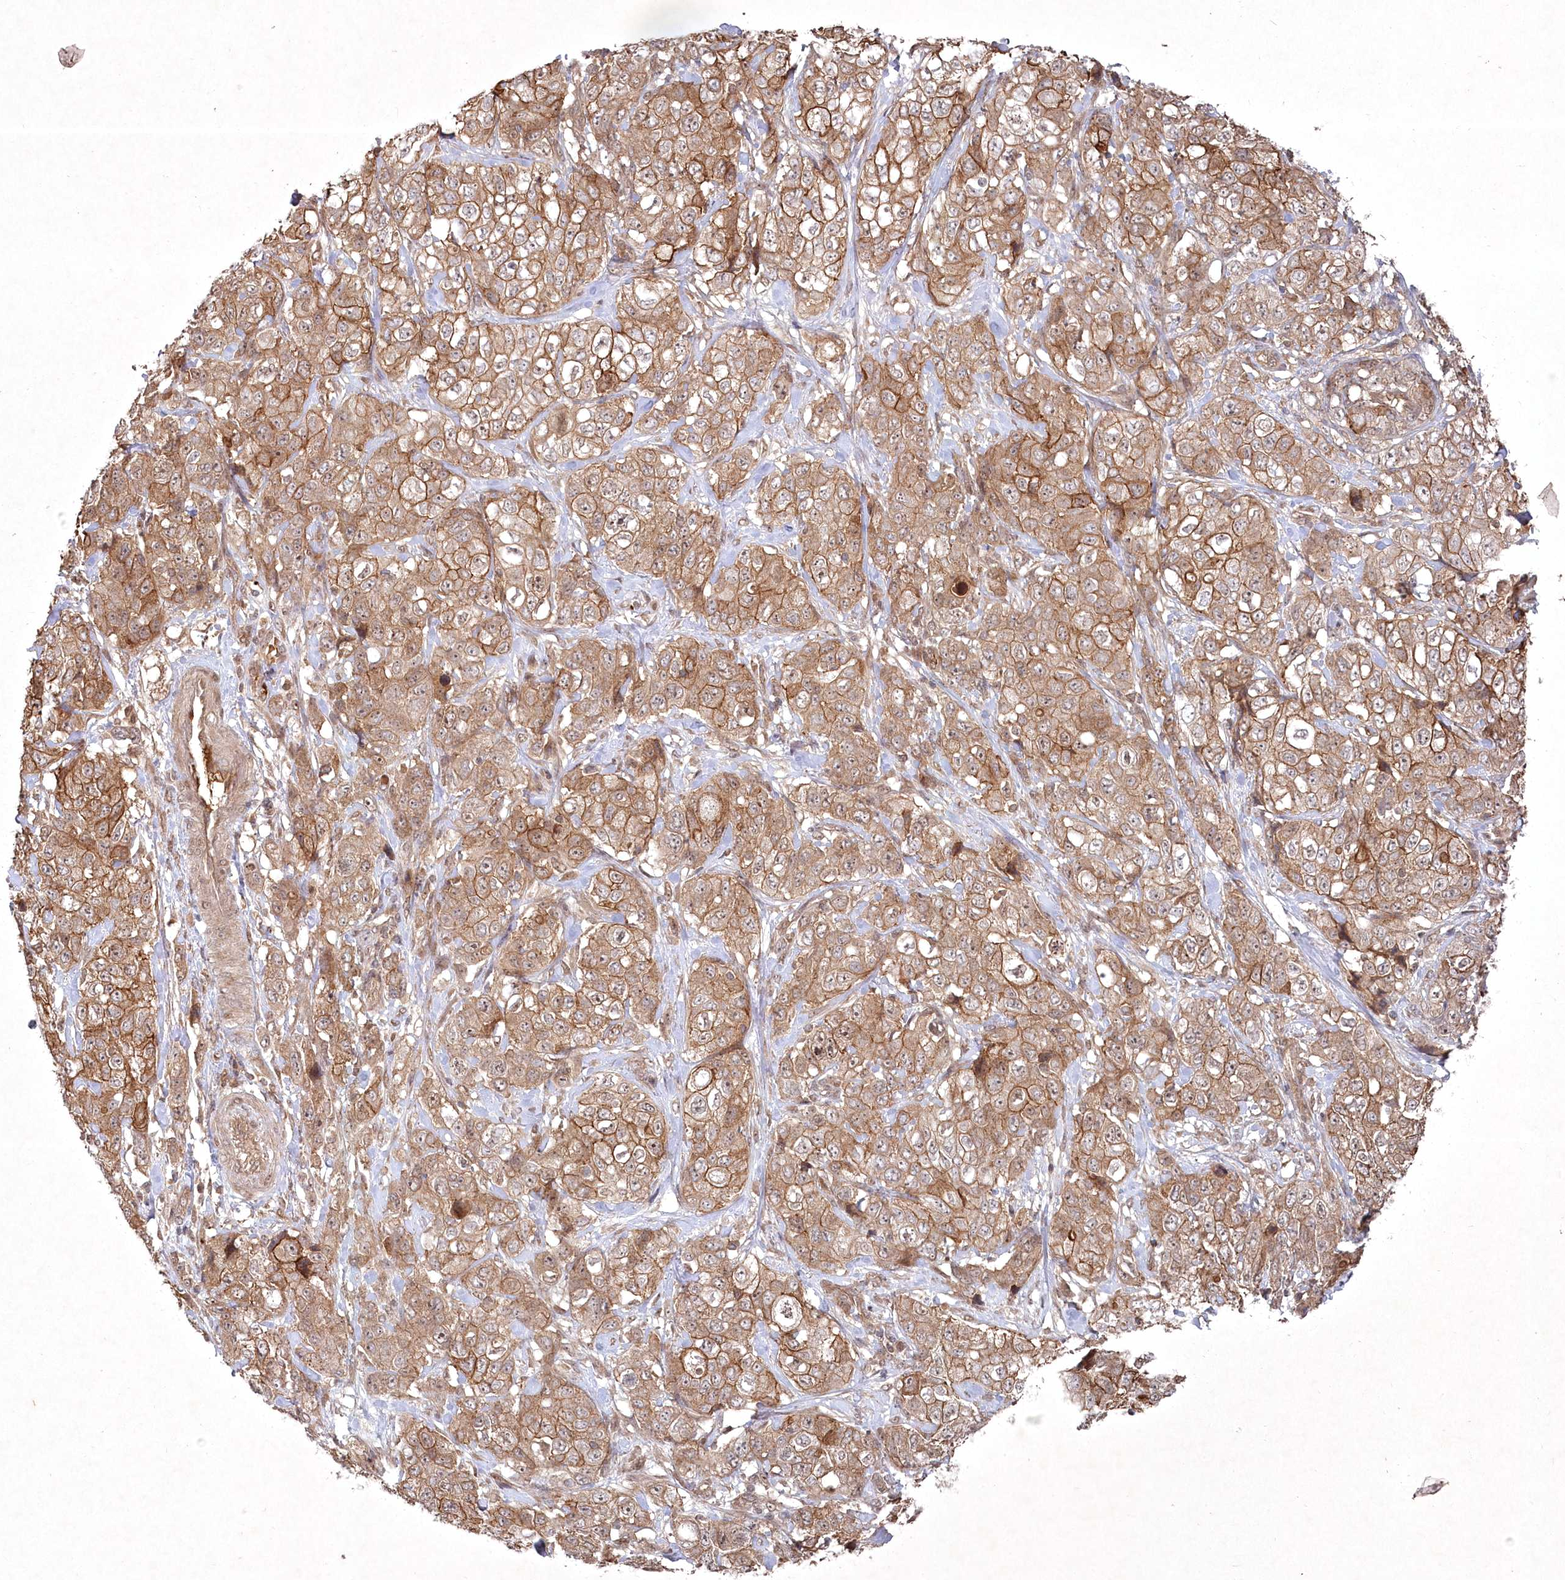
{"staining": {"intensity": "moderate", "quantity": ">75%", "location": "cytoplasmic/membranous"}, "tissue": "stomach cancer", "cell_type": "Tumor cells", "image_type": "cancer", "snomed": [{"axis": "morphology", "description": "Adenocarcinoma, NOS"}, {"axis": "topography", "description": "Stomach"}], "caption": "Immunohistochemical staining of stomach cancer (adenocarcinoma) demonstrates medium levels of moderate cytoplasmic/membranous staining in about >75% of tumor cells.", "gene": "FBXL17", "patient": {"sex": "male", "age": 48}}